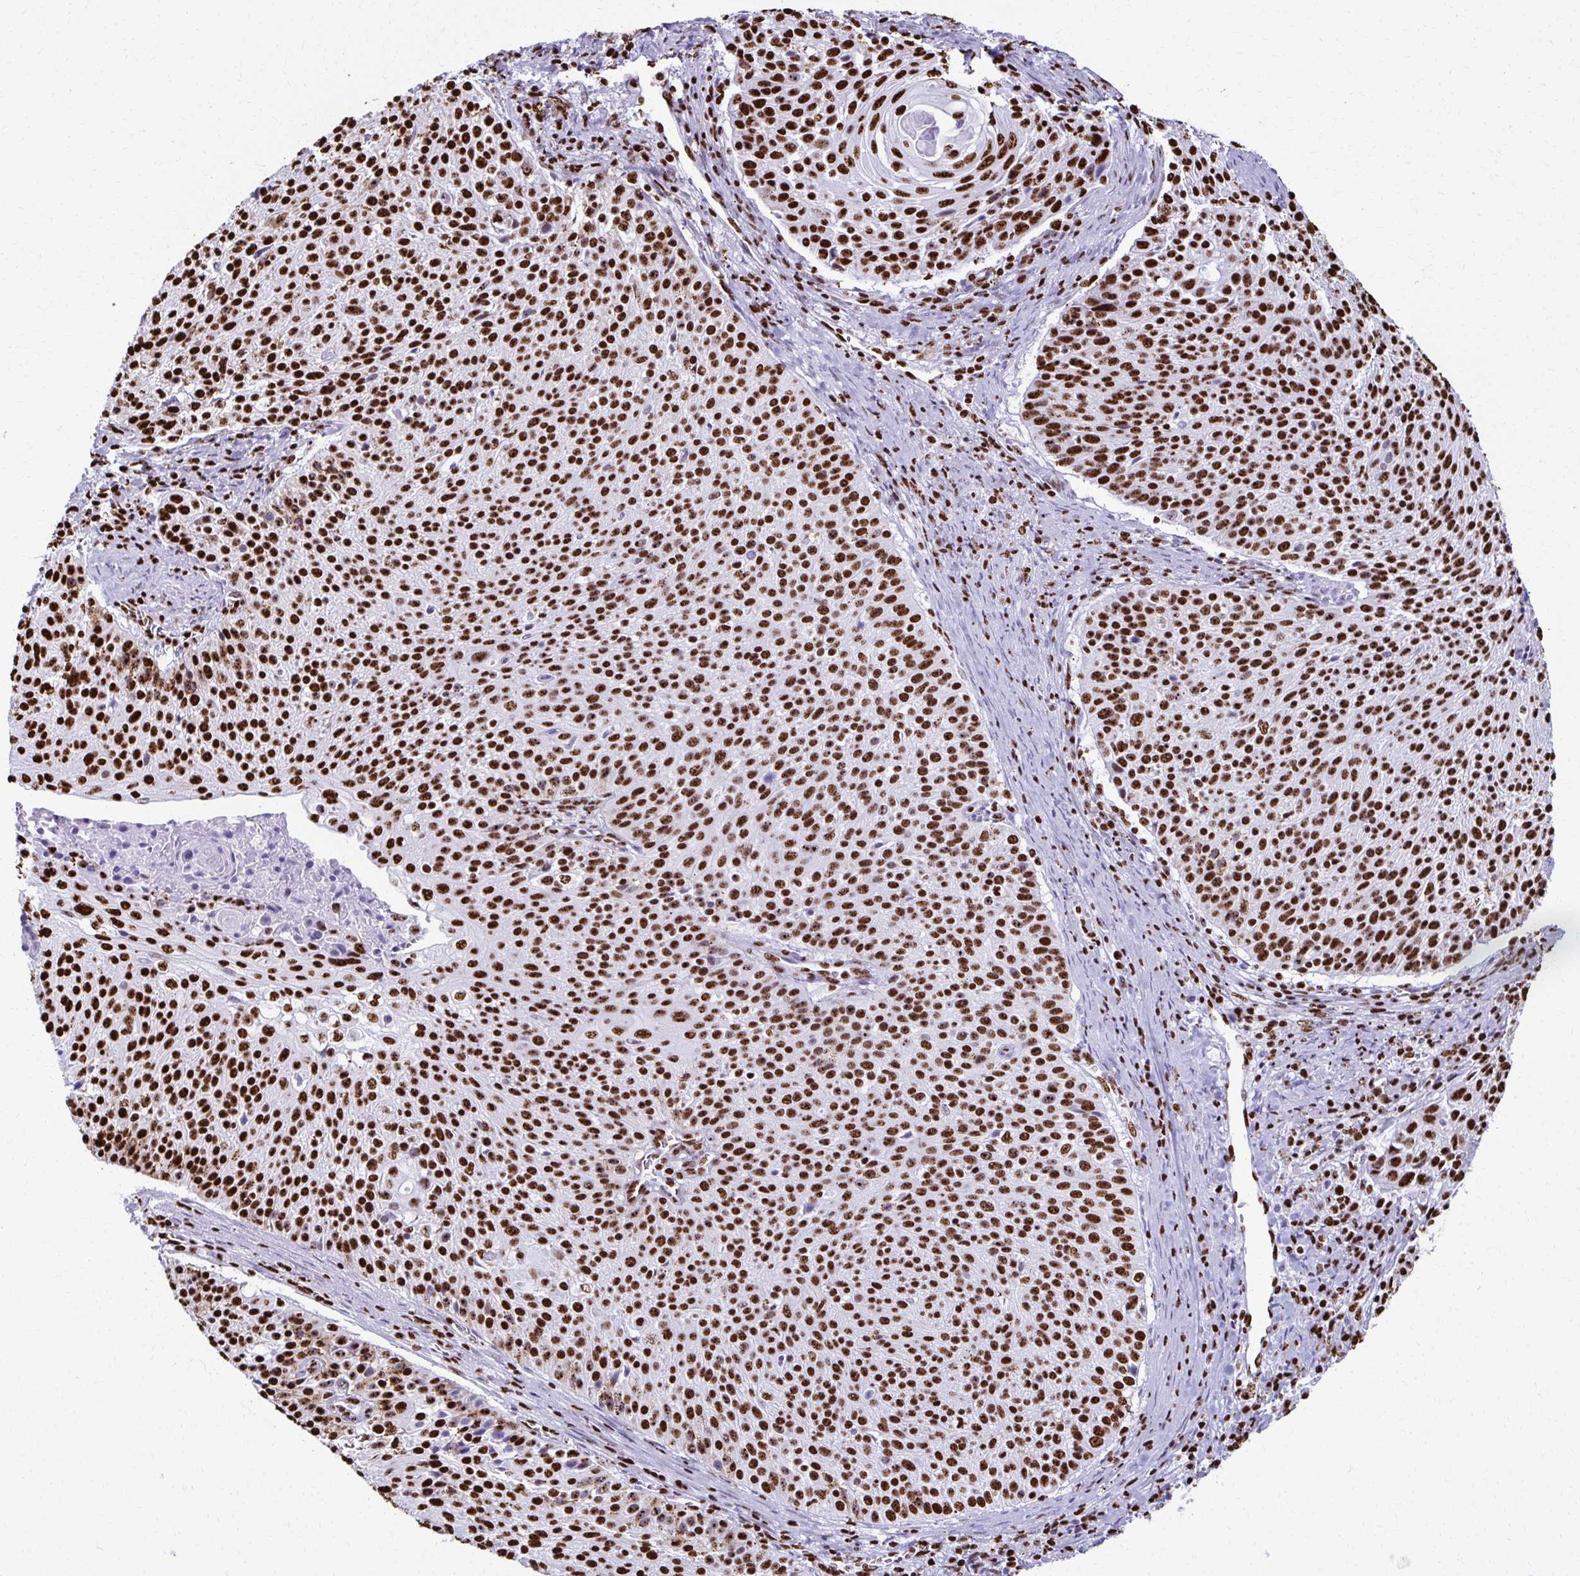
{"staining": {"intensity": "strong", "quantity": ">75%", "location": "nuclear"}, "tissue": "cervical cancer", "cell_type": "Tumor cells", "image_type": "cancer", "snomed": [{"axis": "morphology", "description": "Squamous cell carcinoma, NOS"}, {"axis": "topography", "description": "Cervix"}], "caption": "Cervical cancer stained with DAB IHC demonstrates high levels of strong nuclear expression in about >75% of tumor cells. The protein of interest is shown in brown color, while the nuclei are stained blue.", "gene": "NONO", "patient": {"sex": "female", "age": 31}}